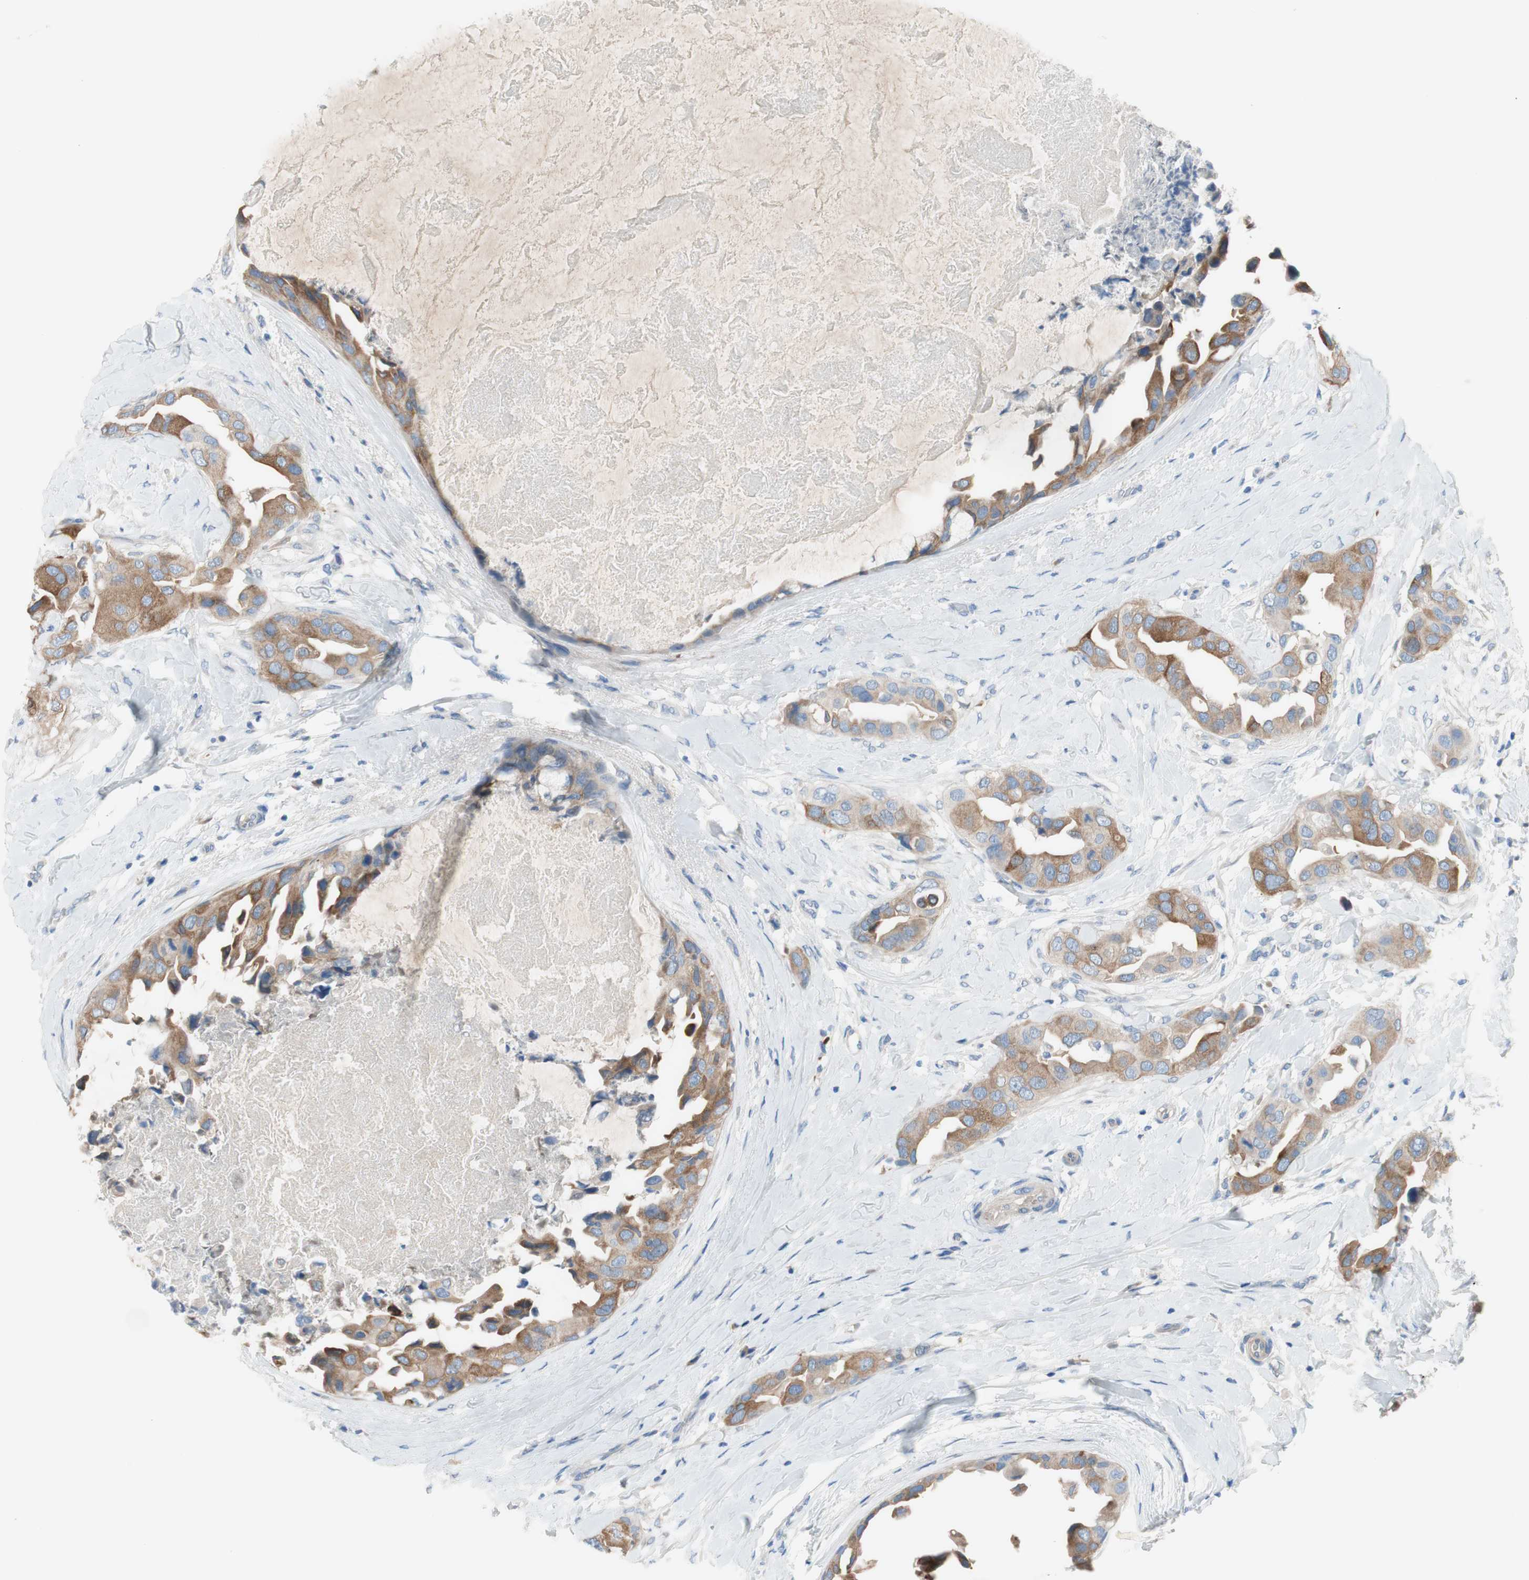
{"staining": {"intensity": "moderate", "quantity": ">75%", "location": "cytoplasmic/membranous"}, "tissue": "breast cancer", "cell_type": "Tumor cells", "image_type": "cancer", "snomed": [{"axis": "morphology", "description": "Duct carcinoma"}, {"axis": "topography", "description": "Breast"}], "caption": "A medium amount of moderate cytoplasmic/membranous positivity is appreciated in approximately >75% of tumor cells in breast invasive ductal carcinoma tissue.", "gene": "FDFT1", "patient": {"sex": "female", "age": 40}}